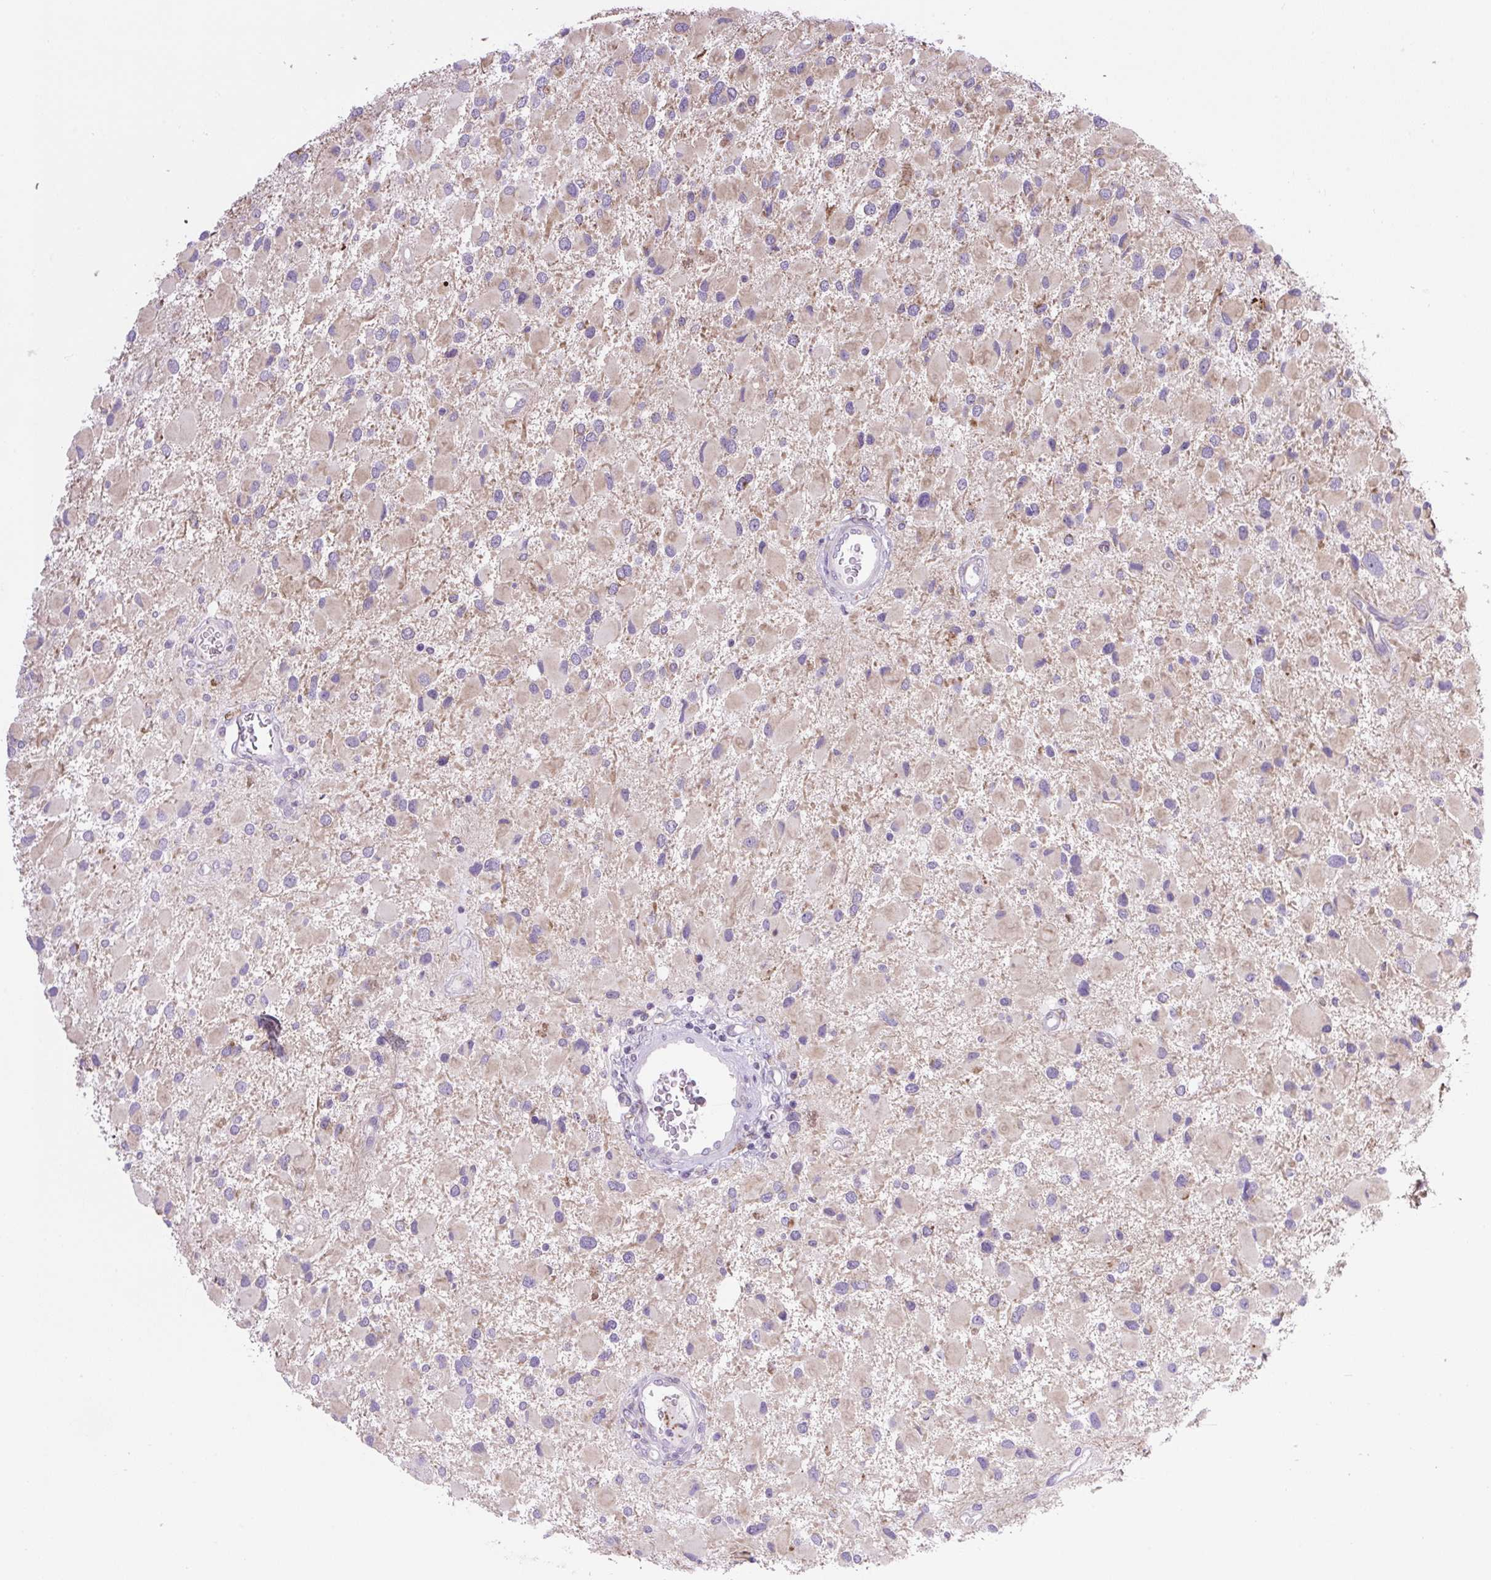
{"staining": {"intensity": "weak", "quantity": "<25%", "location": "cytoplasmic/membranous"}, "tissue": "glioma", "cell_type": "Tumor cells", "image_type": "cancer", "snomed": [{"axis": "morphology", "description": "Glioma, malignant, High grade"}, {"axis": "topography", "description": "Brain"}], "caption": "Tumor cells show no significant protein expression in glioma. The staining was performed using DAB (3,3'-diaminobenzidine) to visualize the protein expression in brown, while the nuclei were stained in blue with hematoxylin (Magnification: 20x).", "gene": "RNASE10", "patient": {"sex": "male", "age": 53}}